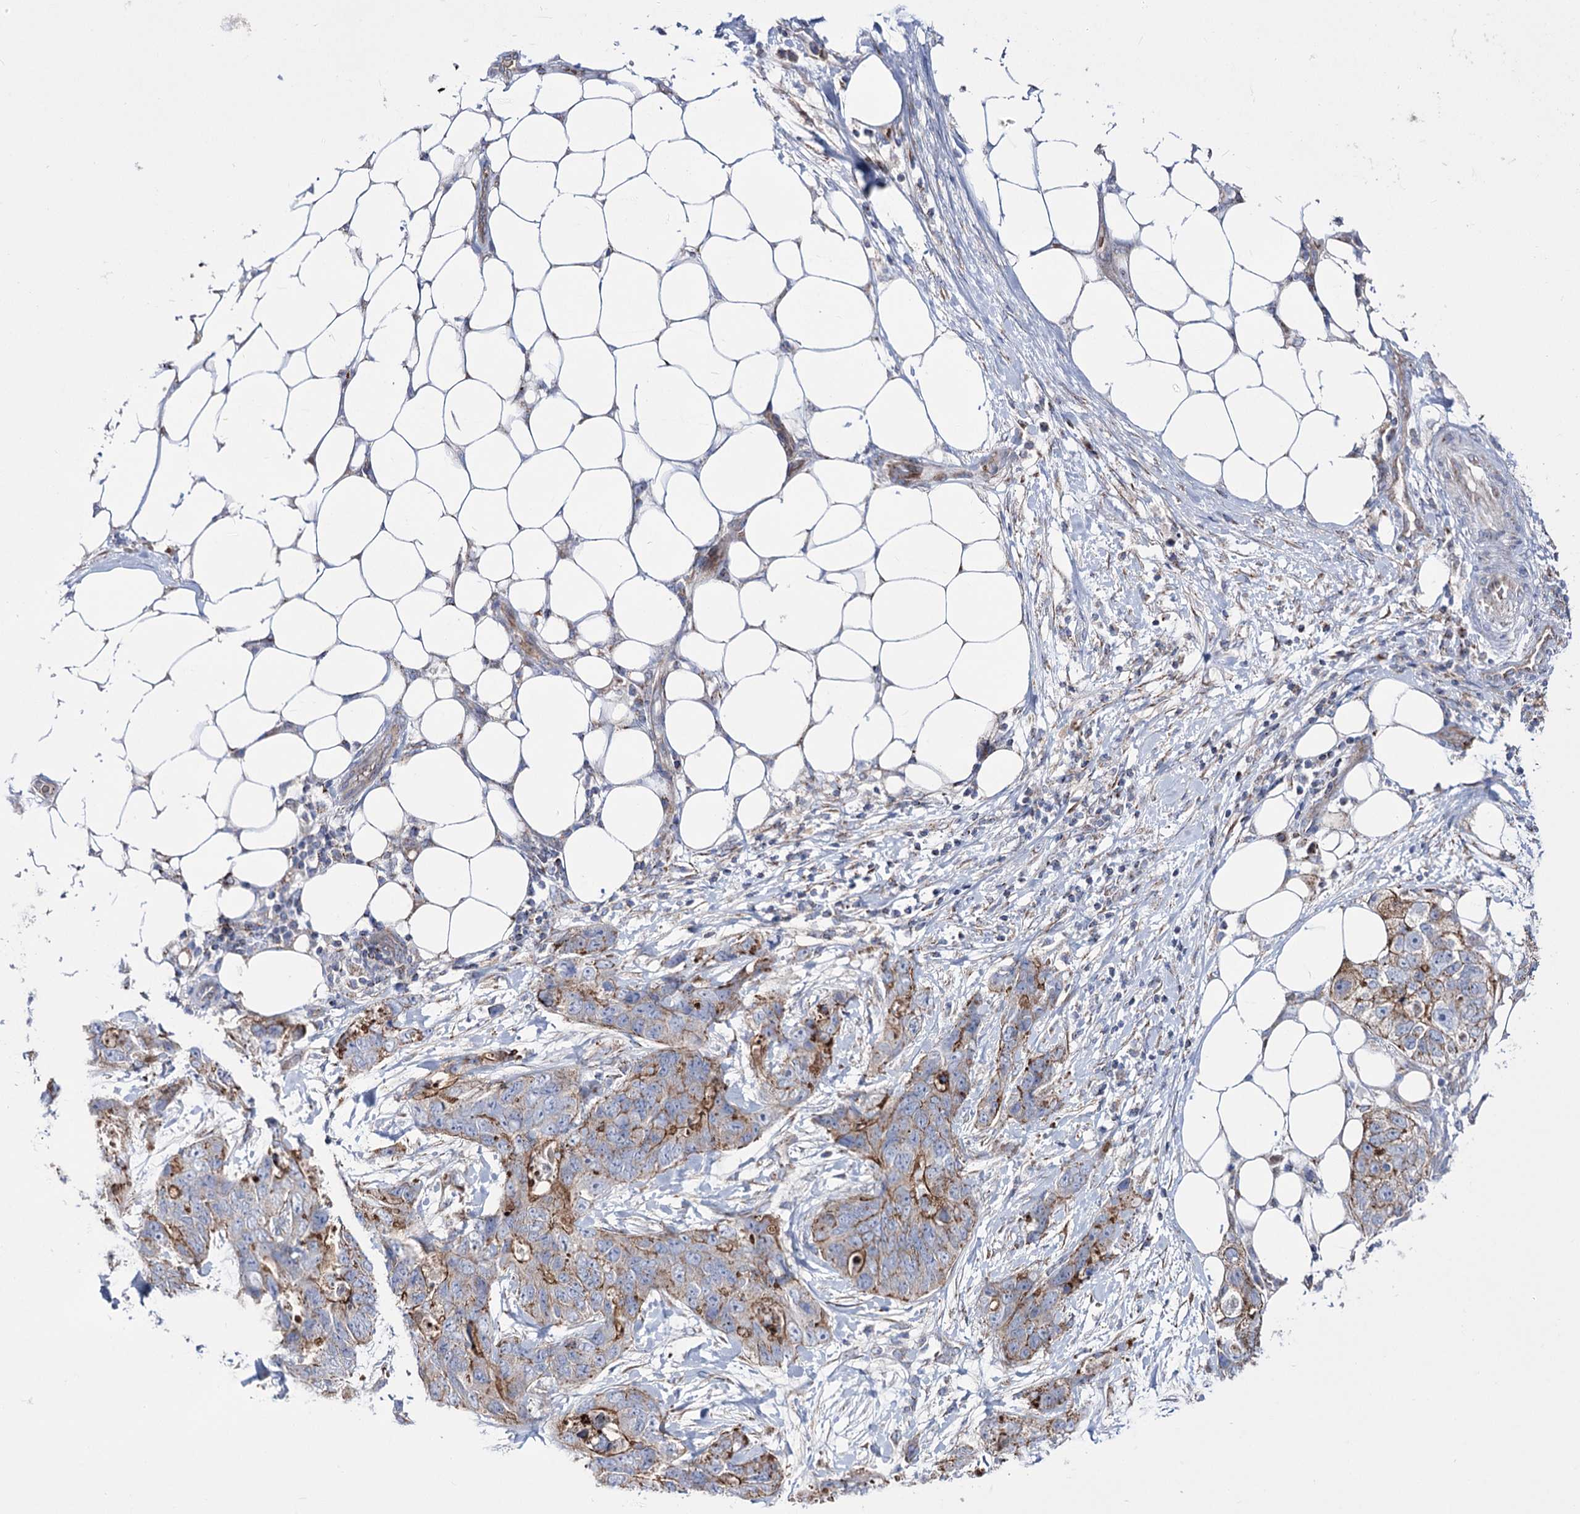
{"staining": {"intensity": "moderate", "quantity": "25%-75%", "location": "cytoplasmic/membranous"}, "tissue": "stomach cancer", "cell_type": "Tumor cells", "image_type": "cancer", "snomed": [{"axis": "morphology", "description": "Adenocarcinoma, NOS"}, {"axis": "topography", "description": "Stomach"}], "caption": "The micrograph demonstrates immunohistochemical staining of stomach cancer. There is moderate cytoplasmic/membranous positivity is identified in approximately 25%-75% of tumor cells.", "gene": "OSBPL5", "patient": {"sex": "female", "age": 89}}